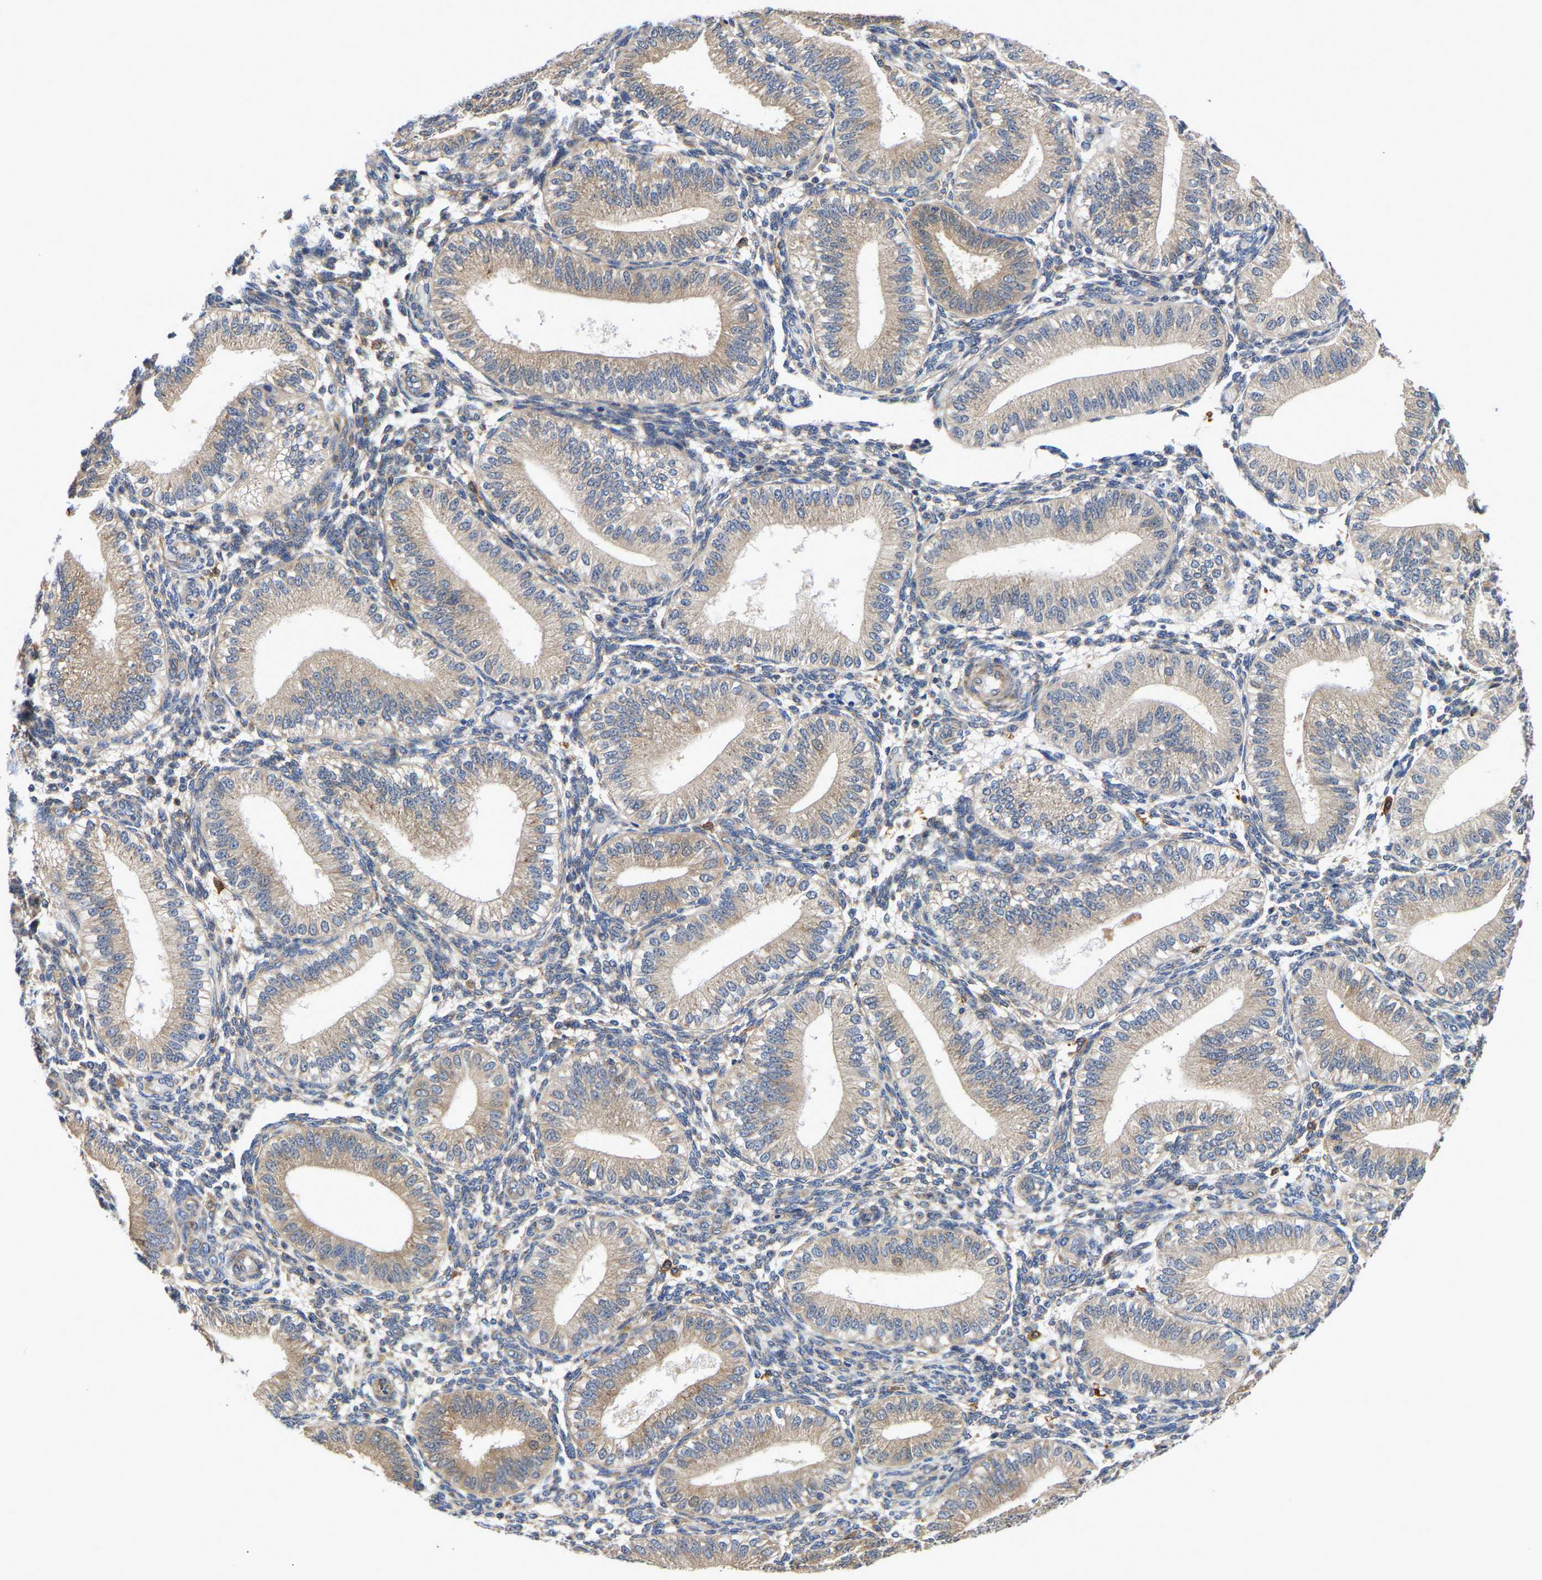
{"staining": {"intensity": "weak", "quantity": "<25%", "location": "cytoplasmic/membranous"}, "tissue": "endometrium", "cell_type": "Cells in endometrial stroma", "image_type": "normal", "snomed": [{"axis": "morphology", "description": "Normal tissue, NOS"}, {"axis": "topography", "description": "Endometrium"}], "caption": "High power microscopy photomicrograph of an IHC image of benign endometrium, revealing no significant positivity in cells in endometrial stroma.", "gene": "CCDC6", "patient": {"sex": "female", "age": 39}}